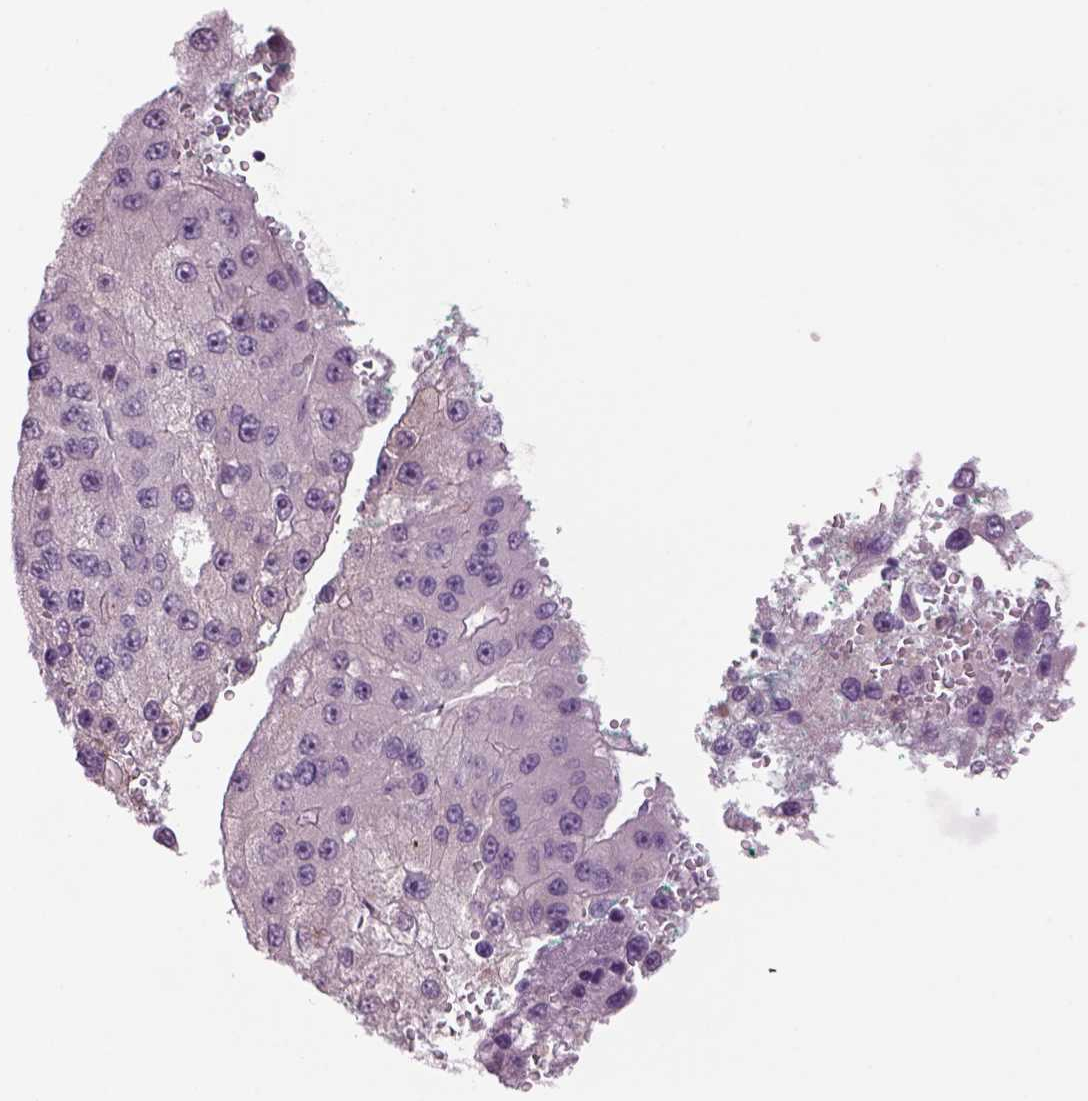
{"staining": {"intensity": "negative", "quantity": "none", "location": "none"}, "tissue": "liver cancer", "cell_type": "Tumor cells", "image_type": "cancer", "snomed": [{"axis": "morphology", "description": "Carcinoma, Hepatocellular, NOS"}, {"axis": "topography", "description": "Liver"}], "caption": "Tumor cells show no significant protein expression in hepatocellular carcinoma (liver). (Stains: DAB immunohistochemistry (IHC) with hematoxylin counter stain, Microscopy: brightfield microscopy at high magnification).", "gene": "MDH1B", "patient": {"sex": "female", "age": 73}}